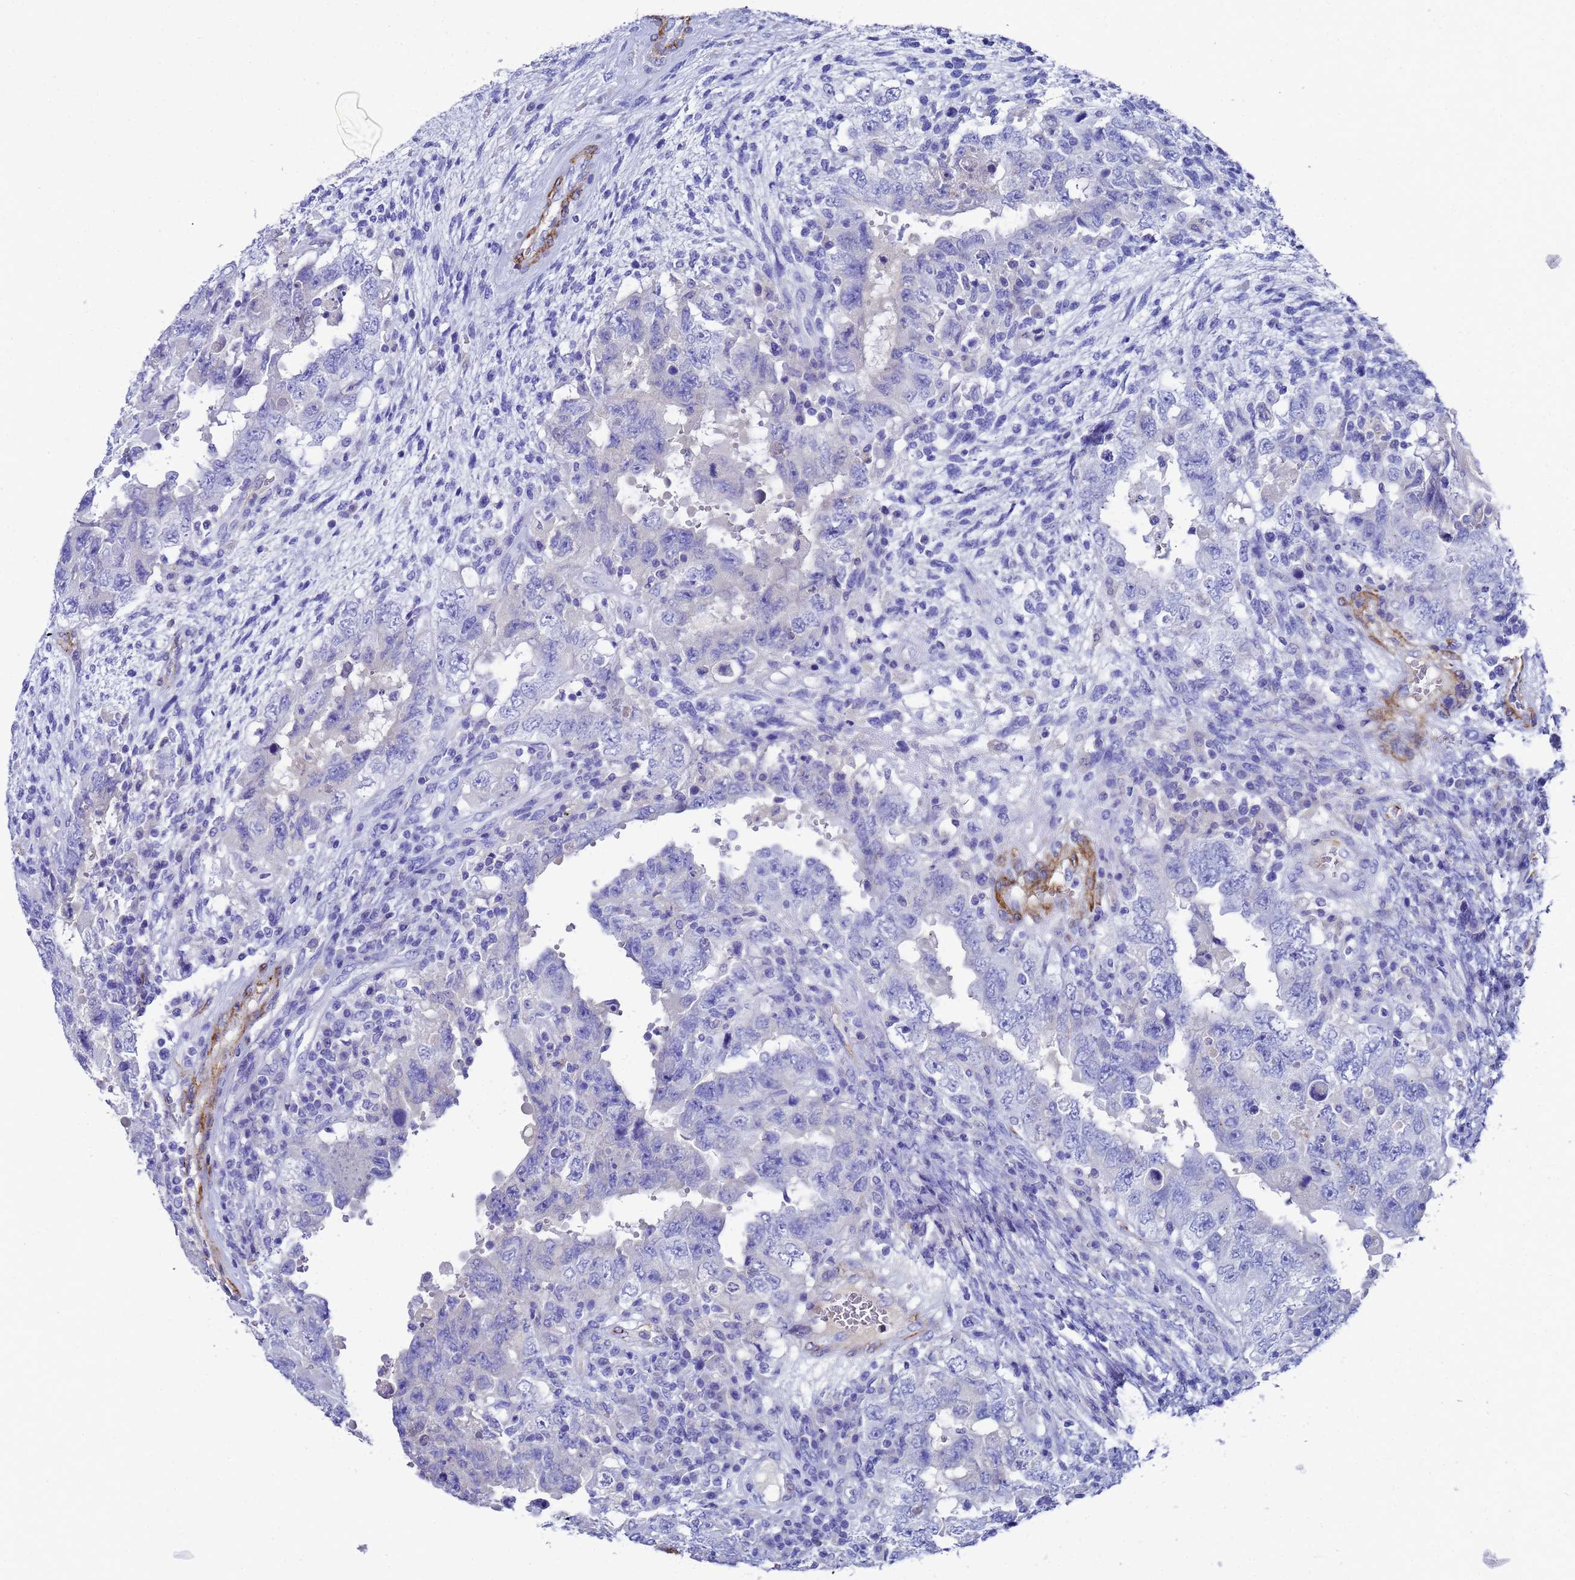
{"staining": {"intensity": "negative", "quantity": "none", "location": "none"}, "tissue": "testis cancer", "cell_type": "Tumor cells", "image_type": "cancer", "snomed": [{"axis": "morphology", "description": "Carcinoma, Embryonal, NOS"}, {"axis": "topography", "description": "Testis"}], "caption": "Immunohistochemistry (IHC) of embryonal carcinoma (testis) shows no staining in tumor cells.", "gene": "ADIPOQ", "patient": {"sex": "male", "age": 26}}